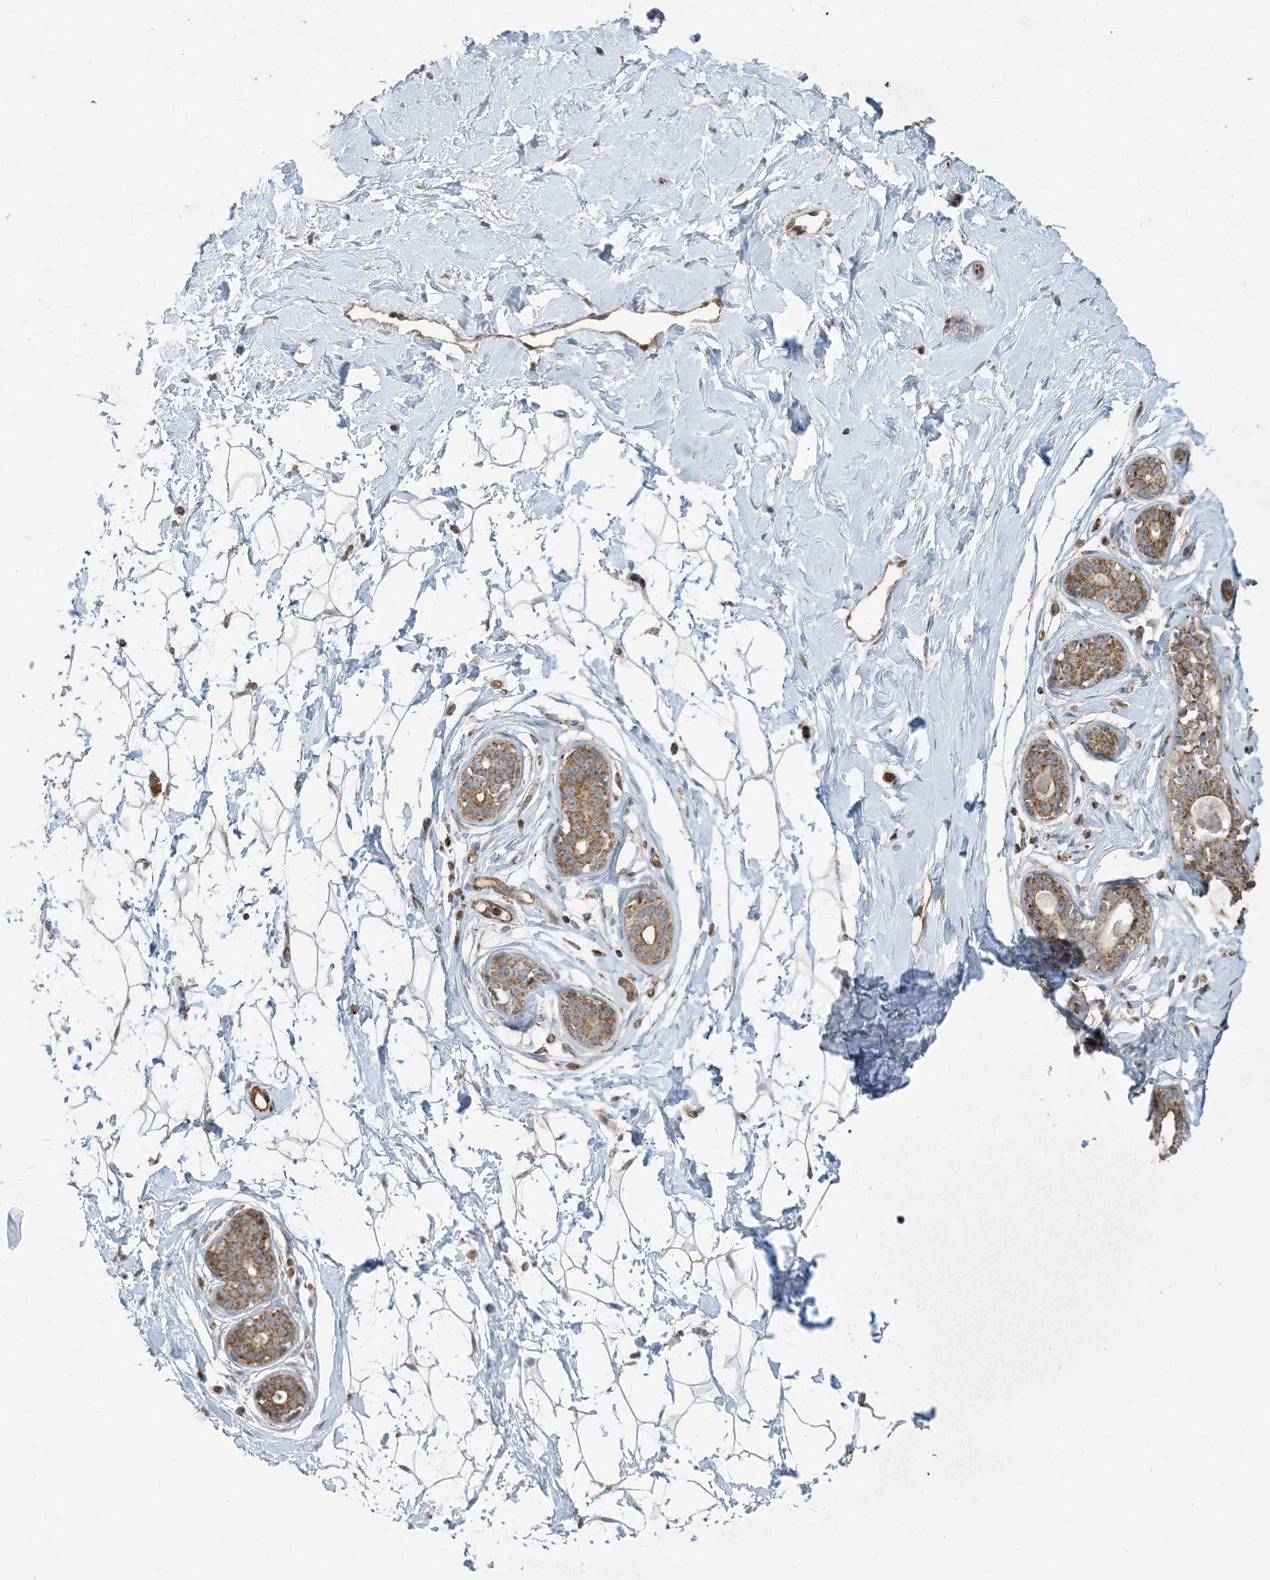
{"staining": {"intensity": "negative", "quantity": "none", "location": "none"}, "tissue": "breast", "cell_type": "Adipocytes", "image_type": "normal", "snomed": [{"axis": "morphology", "description": "Normal tissue, NOS"}, {"axis": "morphology", "description": "Adenoma, NOS"}, {"axis": "topography", "description": "Breast"}], "caption": "Immunohistochemistry (IHC) image of benign breast: breast stained with DAB exhibits no significant protein positivity in adipocytes.", "gene": "PPM1F", "patient": {"sex": "female", "age": 23}}